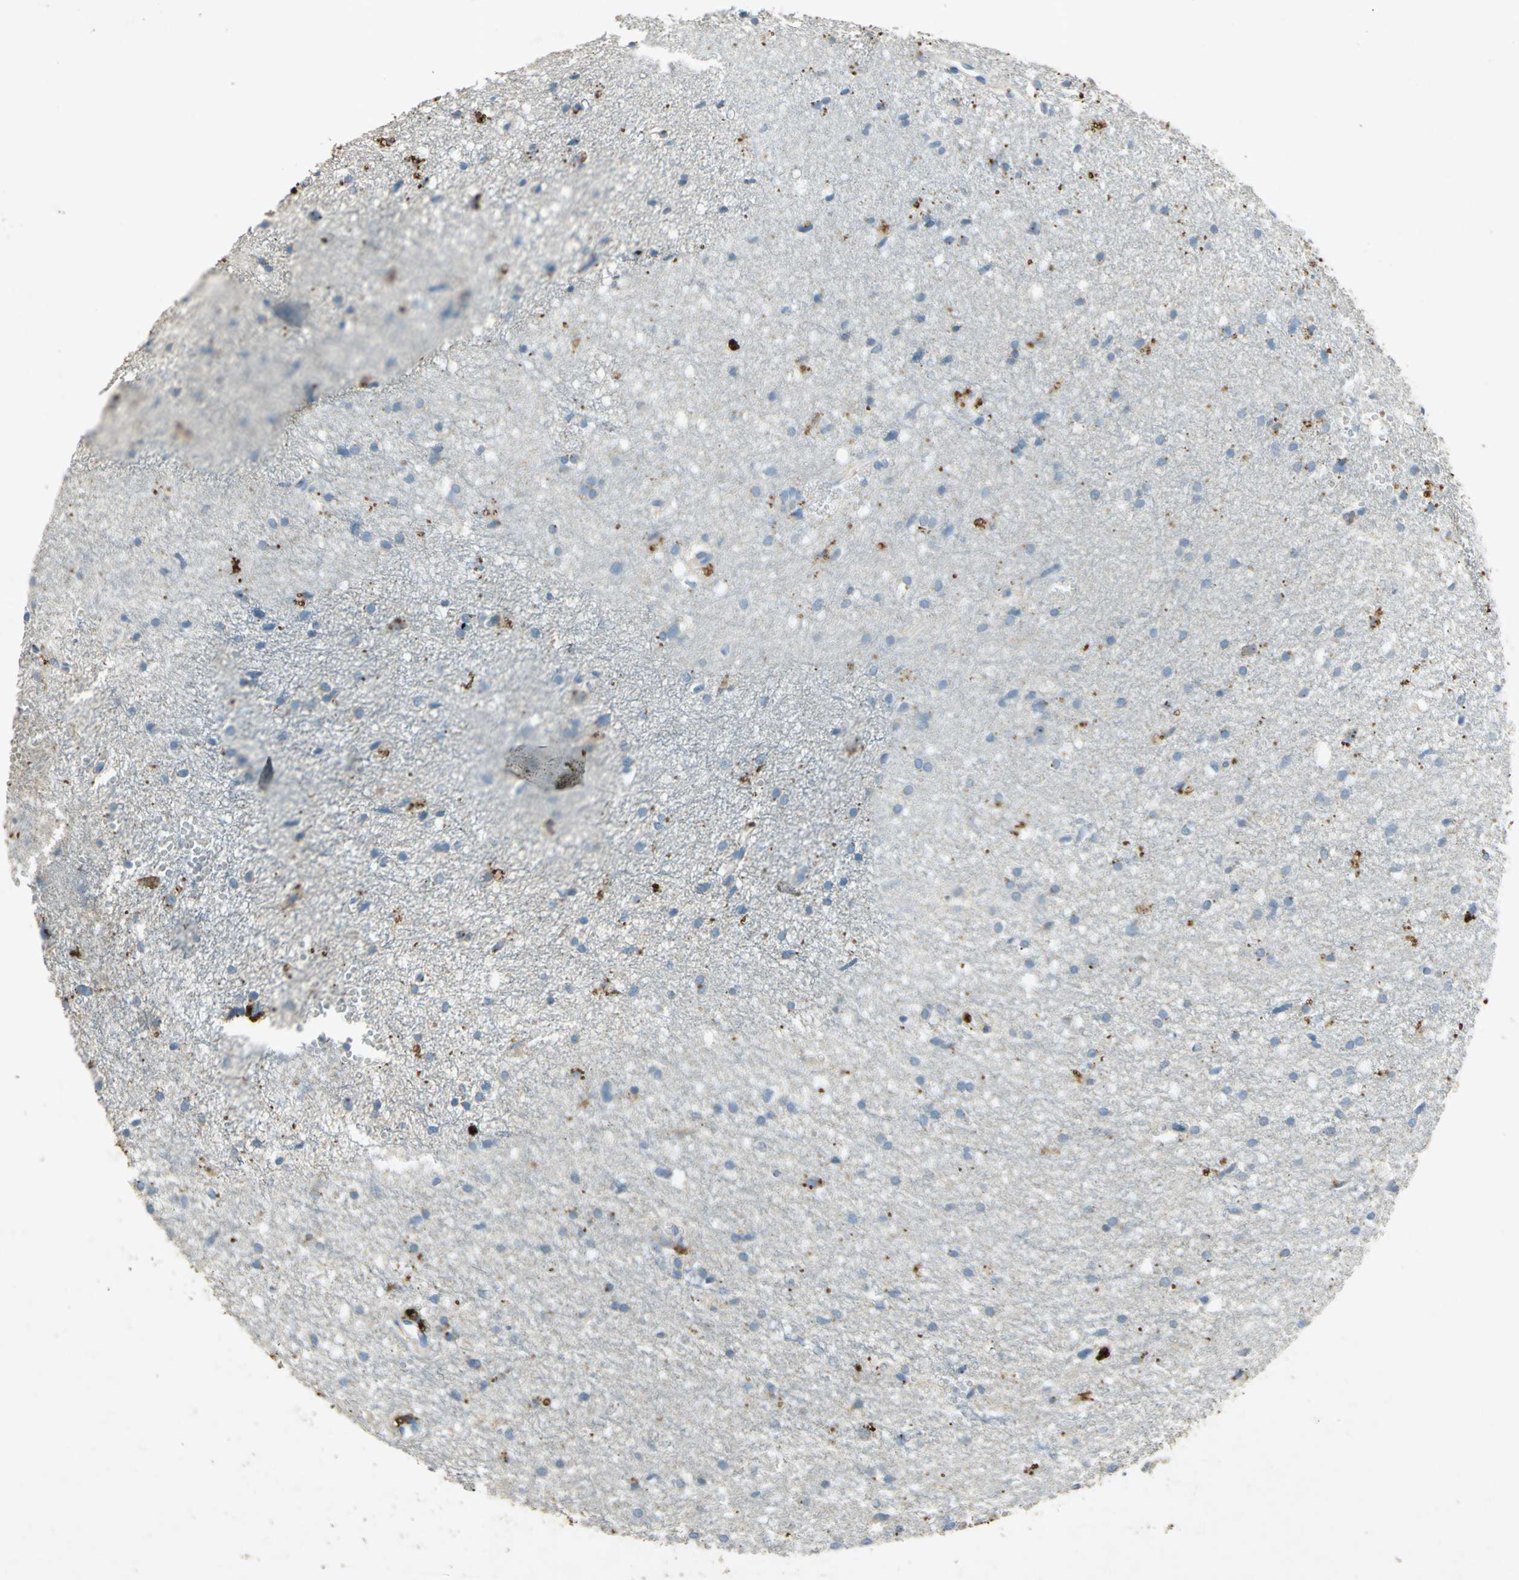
{"staining": {"intensity": "weak", "quantity": ">75%", "location": "cytoplasmic/membranous"}, "tissue": "glioma", "cell_type": "Tumor cells", "image_type": "cancer", "snomed": [{"axis": "morphology", "description": "Glioma, malignant, High grade"}, {"axis": "topography", "description": "Brain"}], "caption": "Human glioma stained for a protein (brown) reveals weak cytoplasmic/membranous positive staining in approximately >75% of tumor cells.", "gene": "ADAMTS5", "patient": {"sex": "female", "age": 59}}